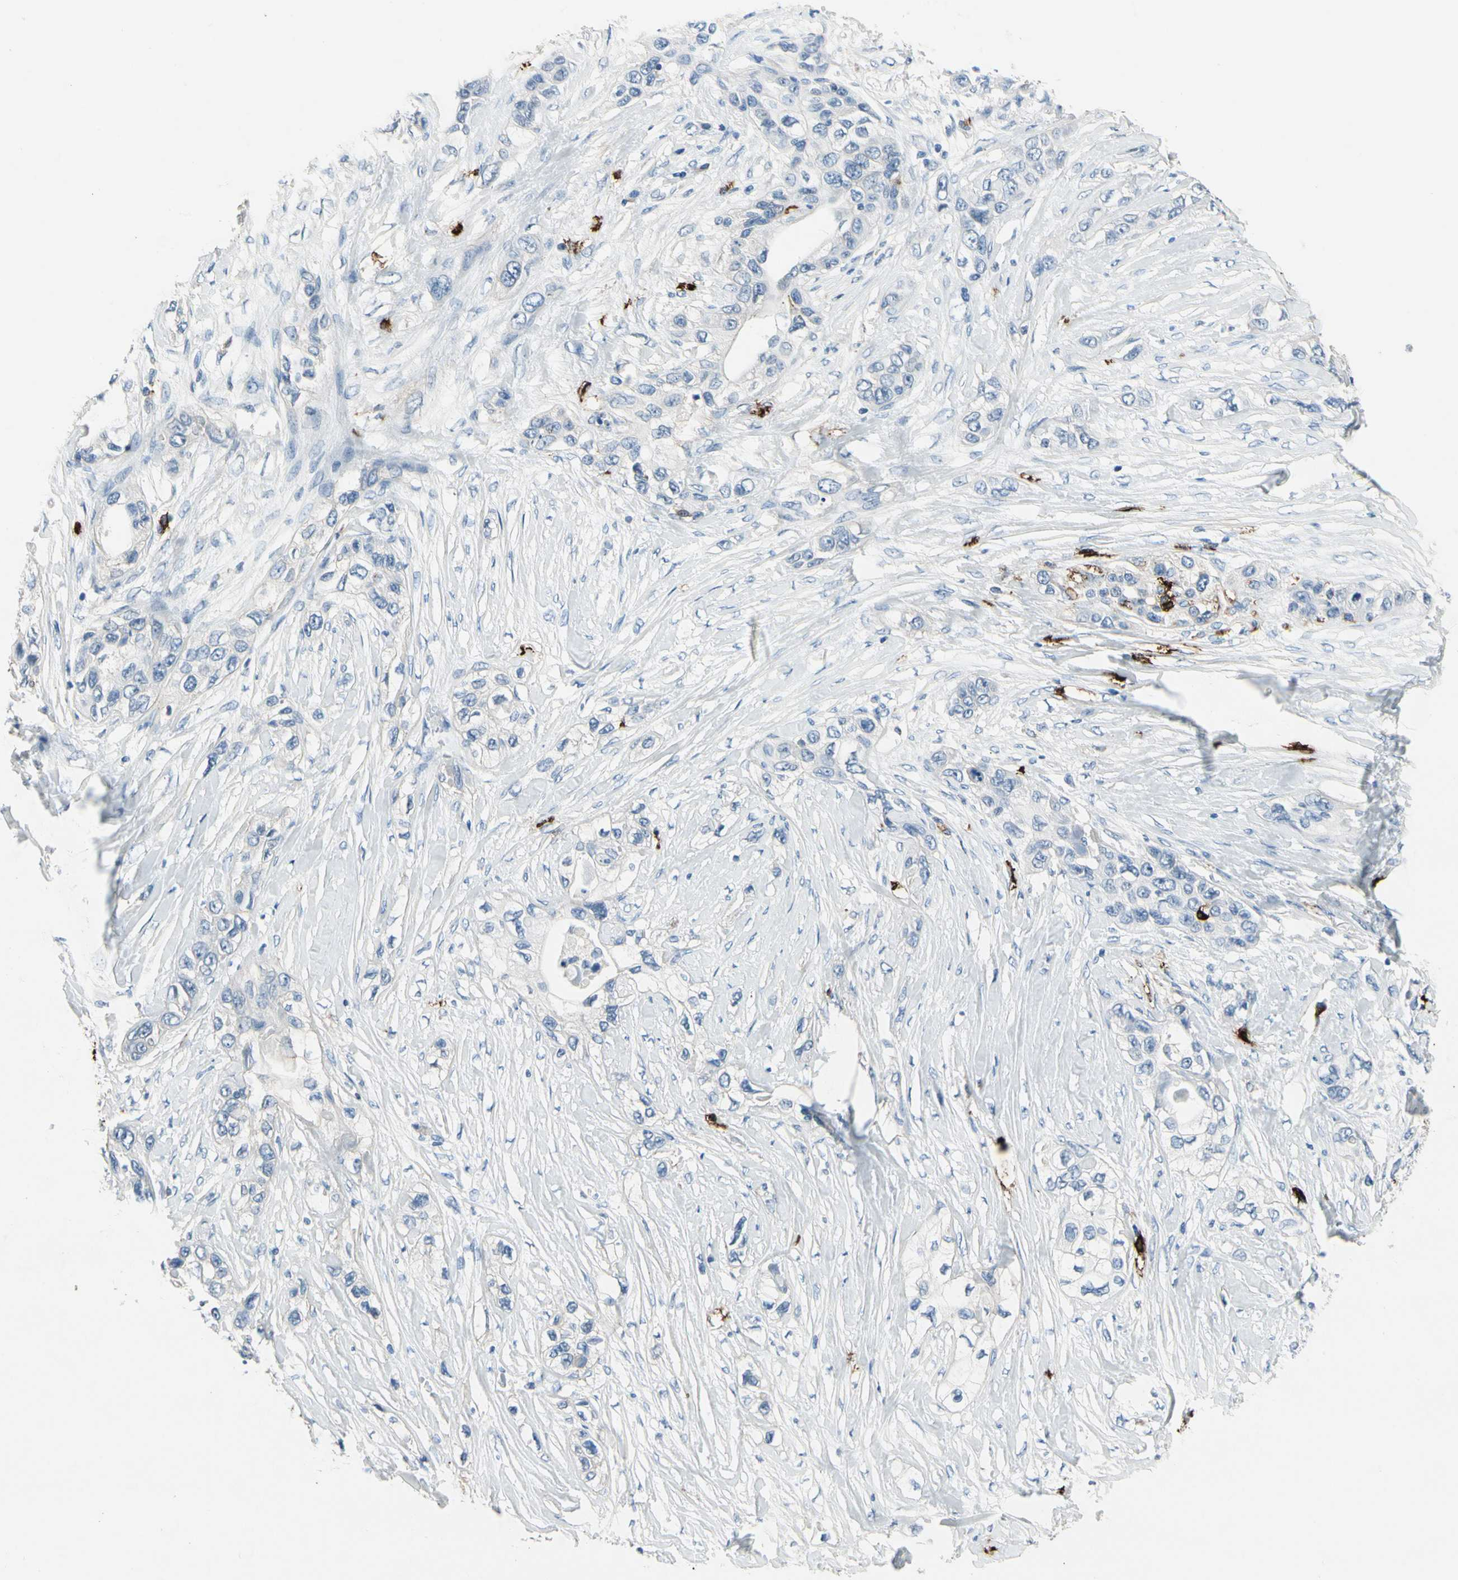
{"staining": {"intensity": "negative", "quantity": "none", "location": "none"}, "tissue": "pancreatic cancer", "cell_type": "Tumor cells", "image_type": "cancer", "snomed": [{"axis": "morphology", "description": "Adenocarcinoma, NOS"}, {"axis": "topography", "description": "Pancreas"}], "caption": "Immunohistochemical staining of human pancreatic cancer (adenocarcinoma) shows no significant positivity in tumor cells.", "gene": "CPA3", "patient": {"sex": "female", "age": 70}}